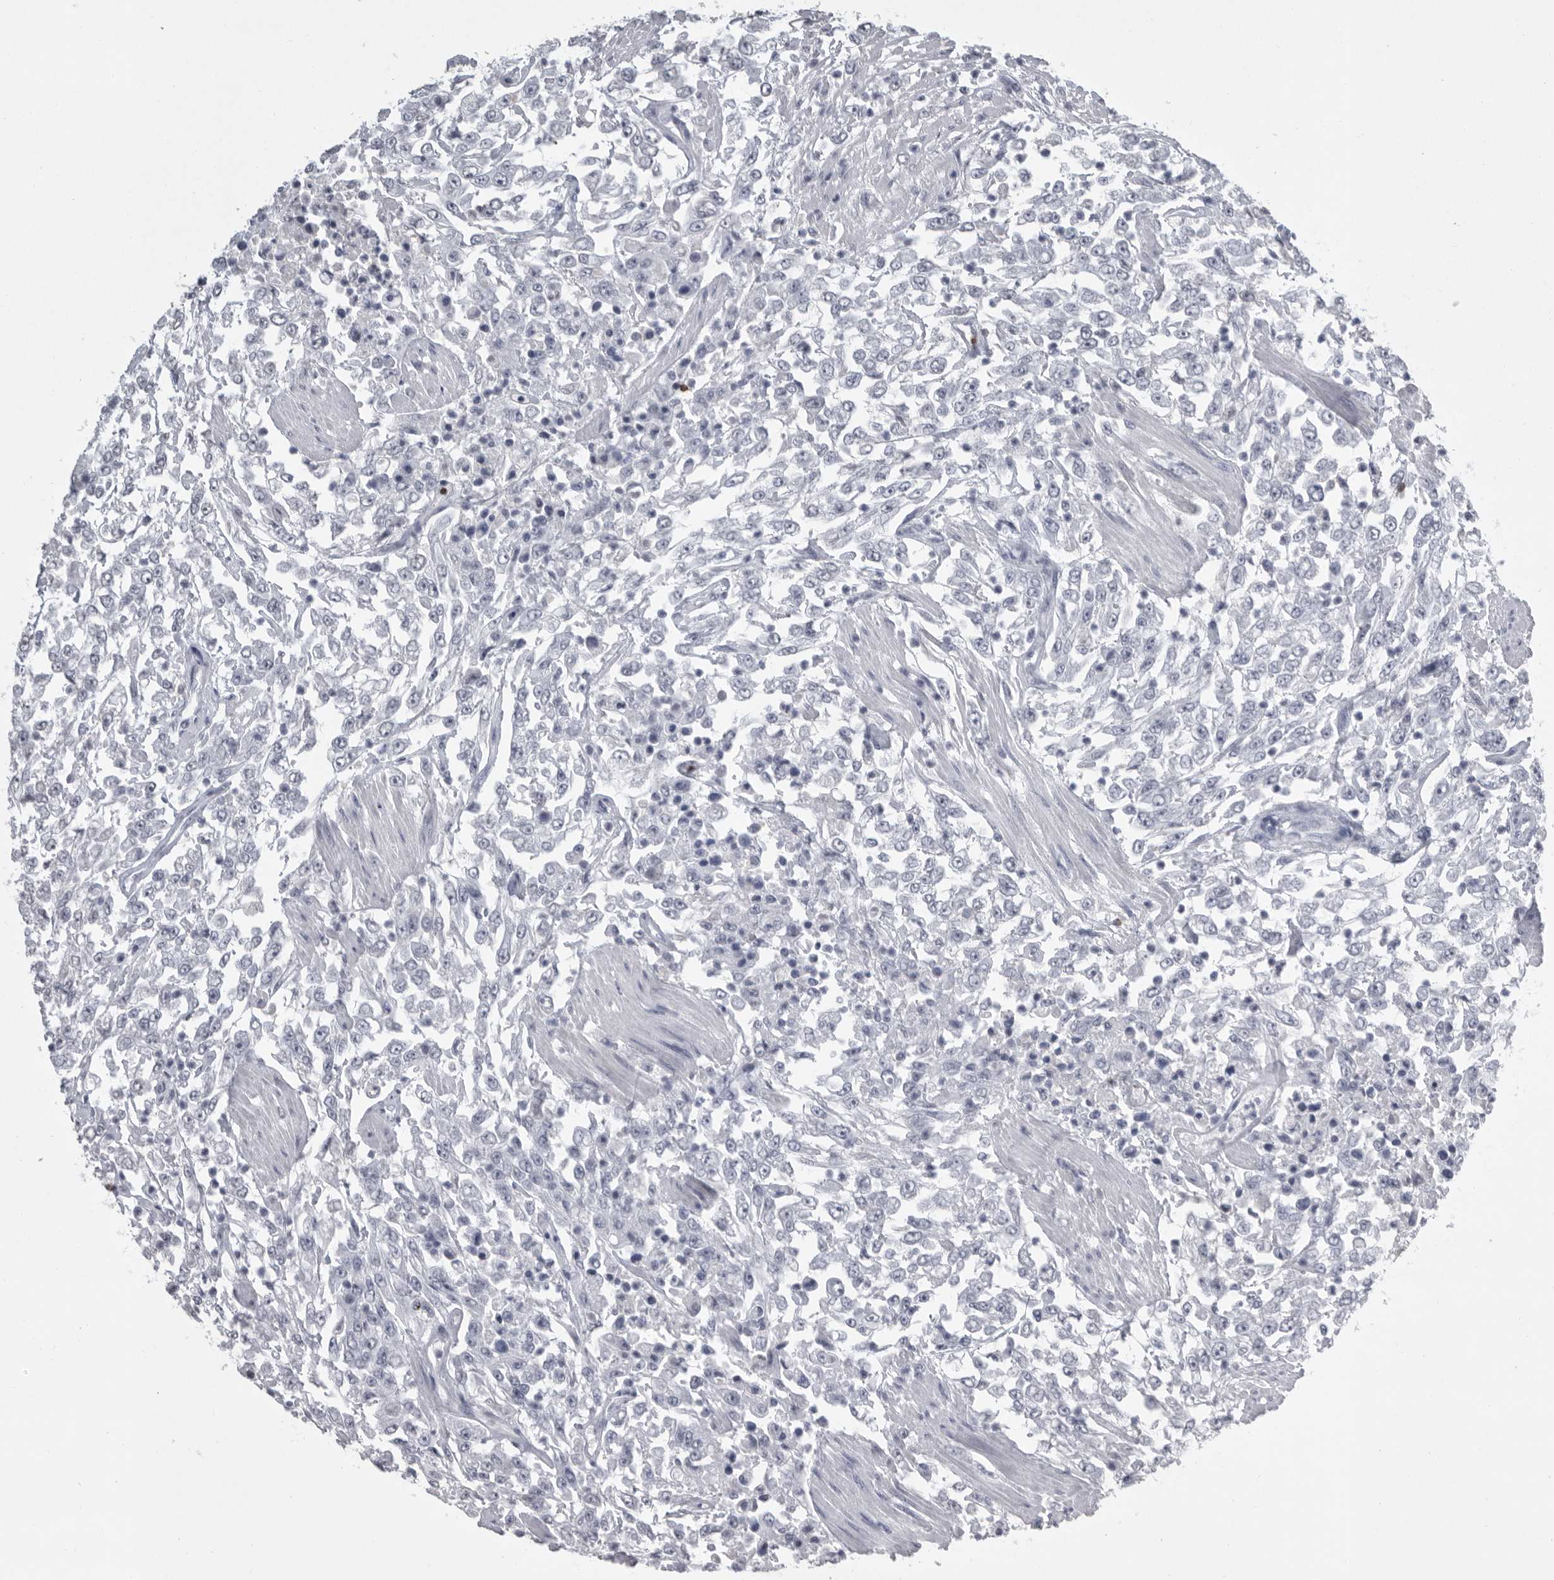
{"staining": {"intensity": "negative", "quantity": "none", "location": "none"}, "tissue": "urothelial cancer", "cell_type": "Tumor cells", "image_type": "cancer", "snomed": [{"axis": "morphology", "description": "Urothelial carcinoma, High grade"}, {"axis": "topography", "description": "Urinary bladder"}], "caption": "Human urothelial cancer stained for a protein using IHC displays no staining in tumor cells.", "gene": "GNLY", "patient": {"sex": "male", "age": 46}}